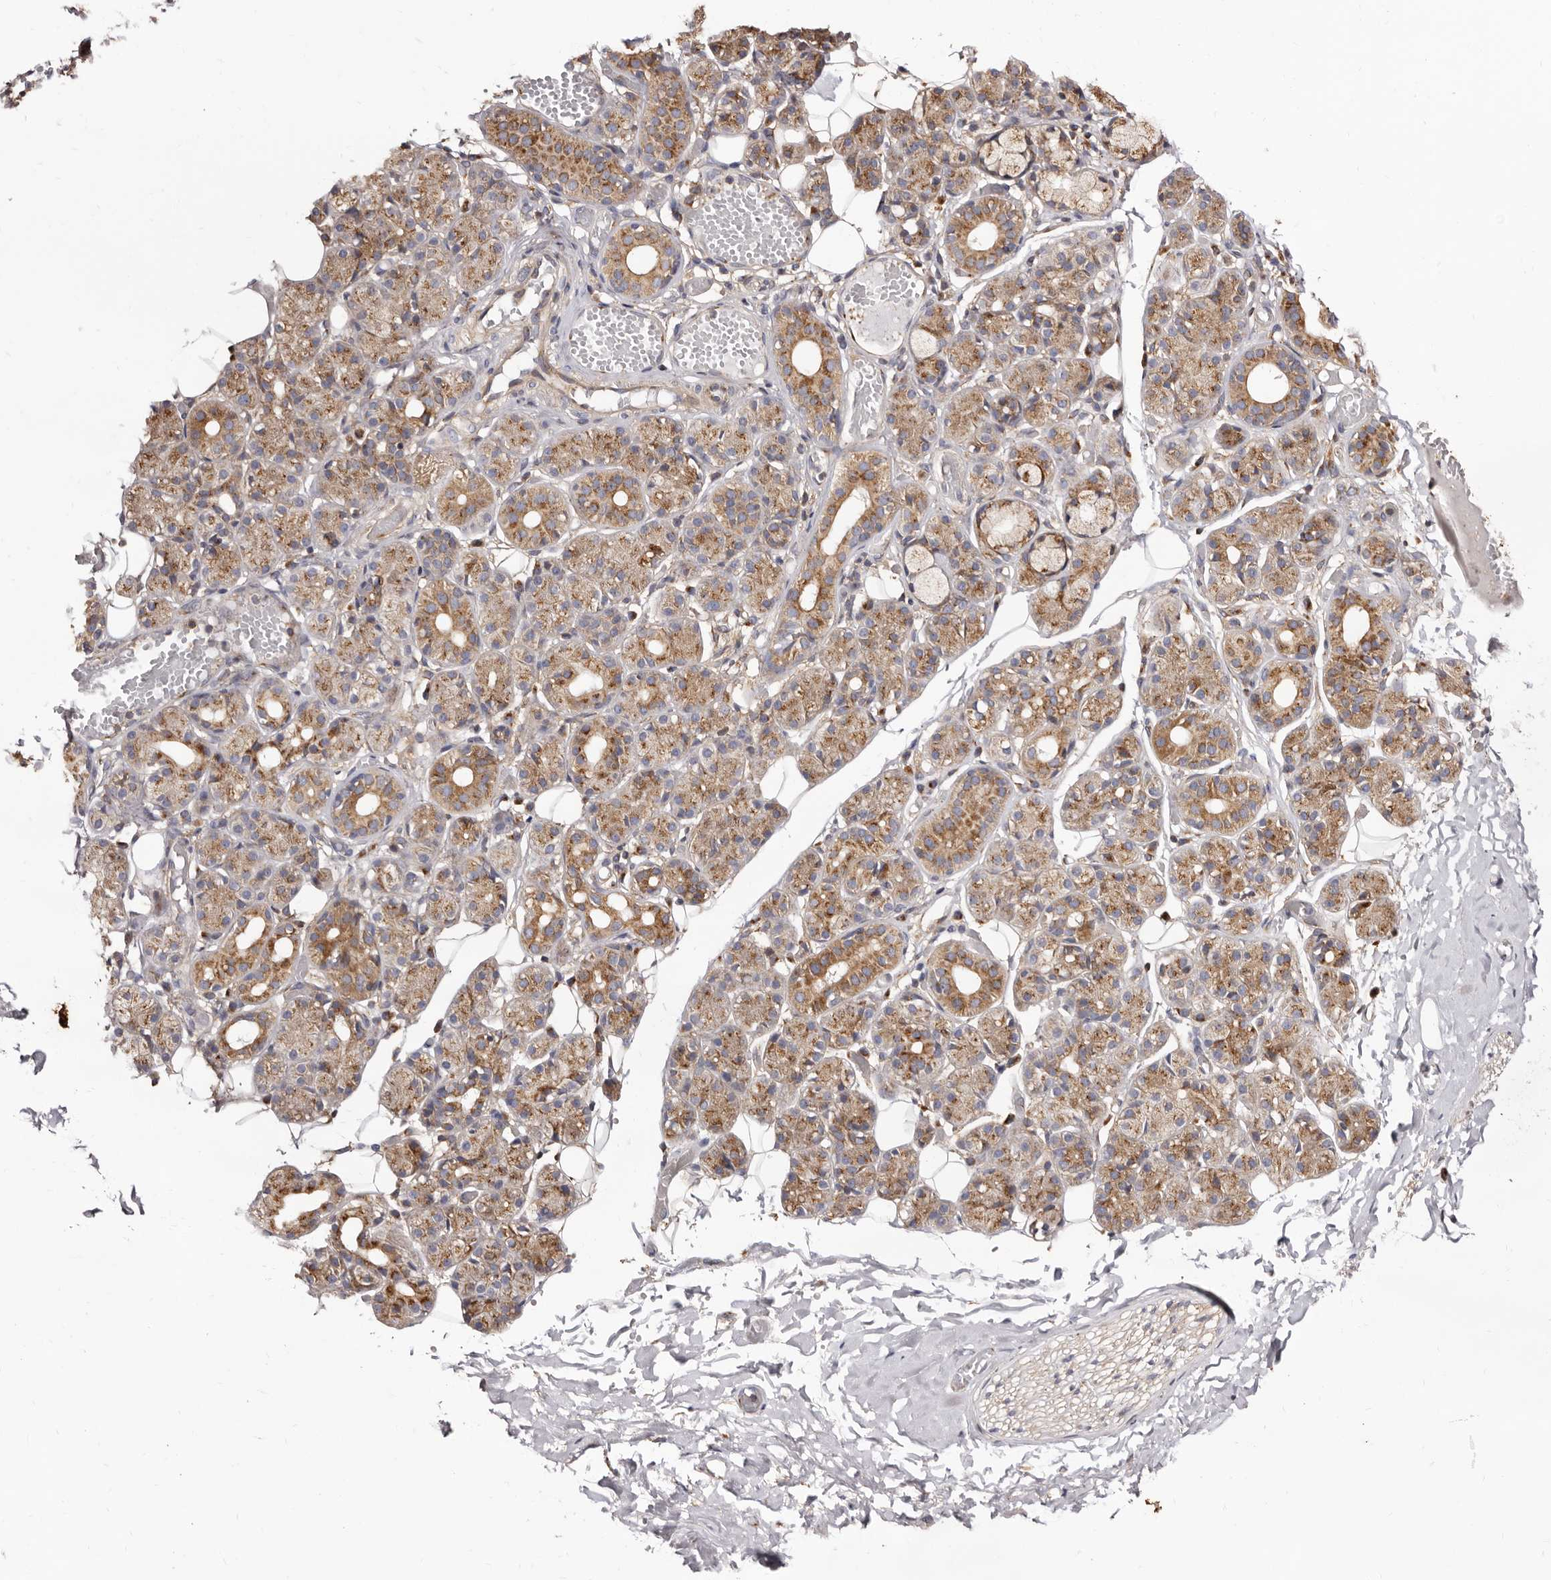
{"staining": {"intensity": "moderate", "quantity": ">75%", "location": "cytoplasmic/membranous"}, "tissue": "salivary gland", "cell_type": "Glandular cells", "image_type": "normal", "snomed": [{"axis": "morphology", "description": "Normal tissue, NOS"}, {"axis": "topography", "description": "Salivary gland"}], "caption": "Immunohistochemical staining of normal salivary gland displays >75% levels of moderate cytoplasmic/membranous protein expression in about >75% of glandular cells.", "gene": "COQ8B", "patient": {"sex": "male", "age": 63}}